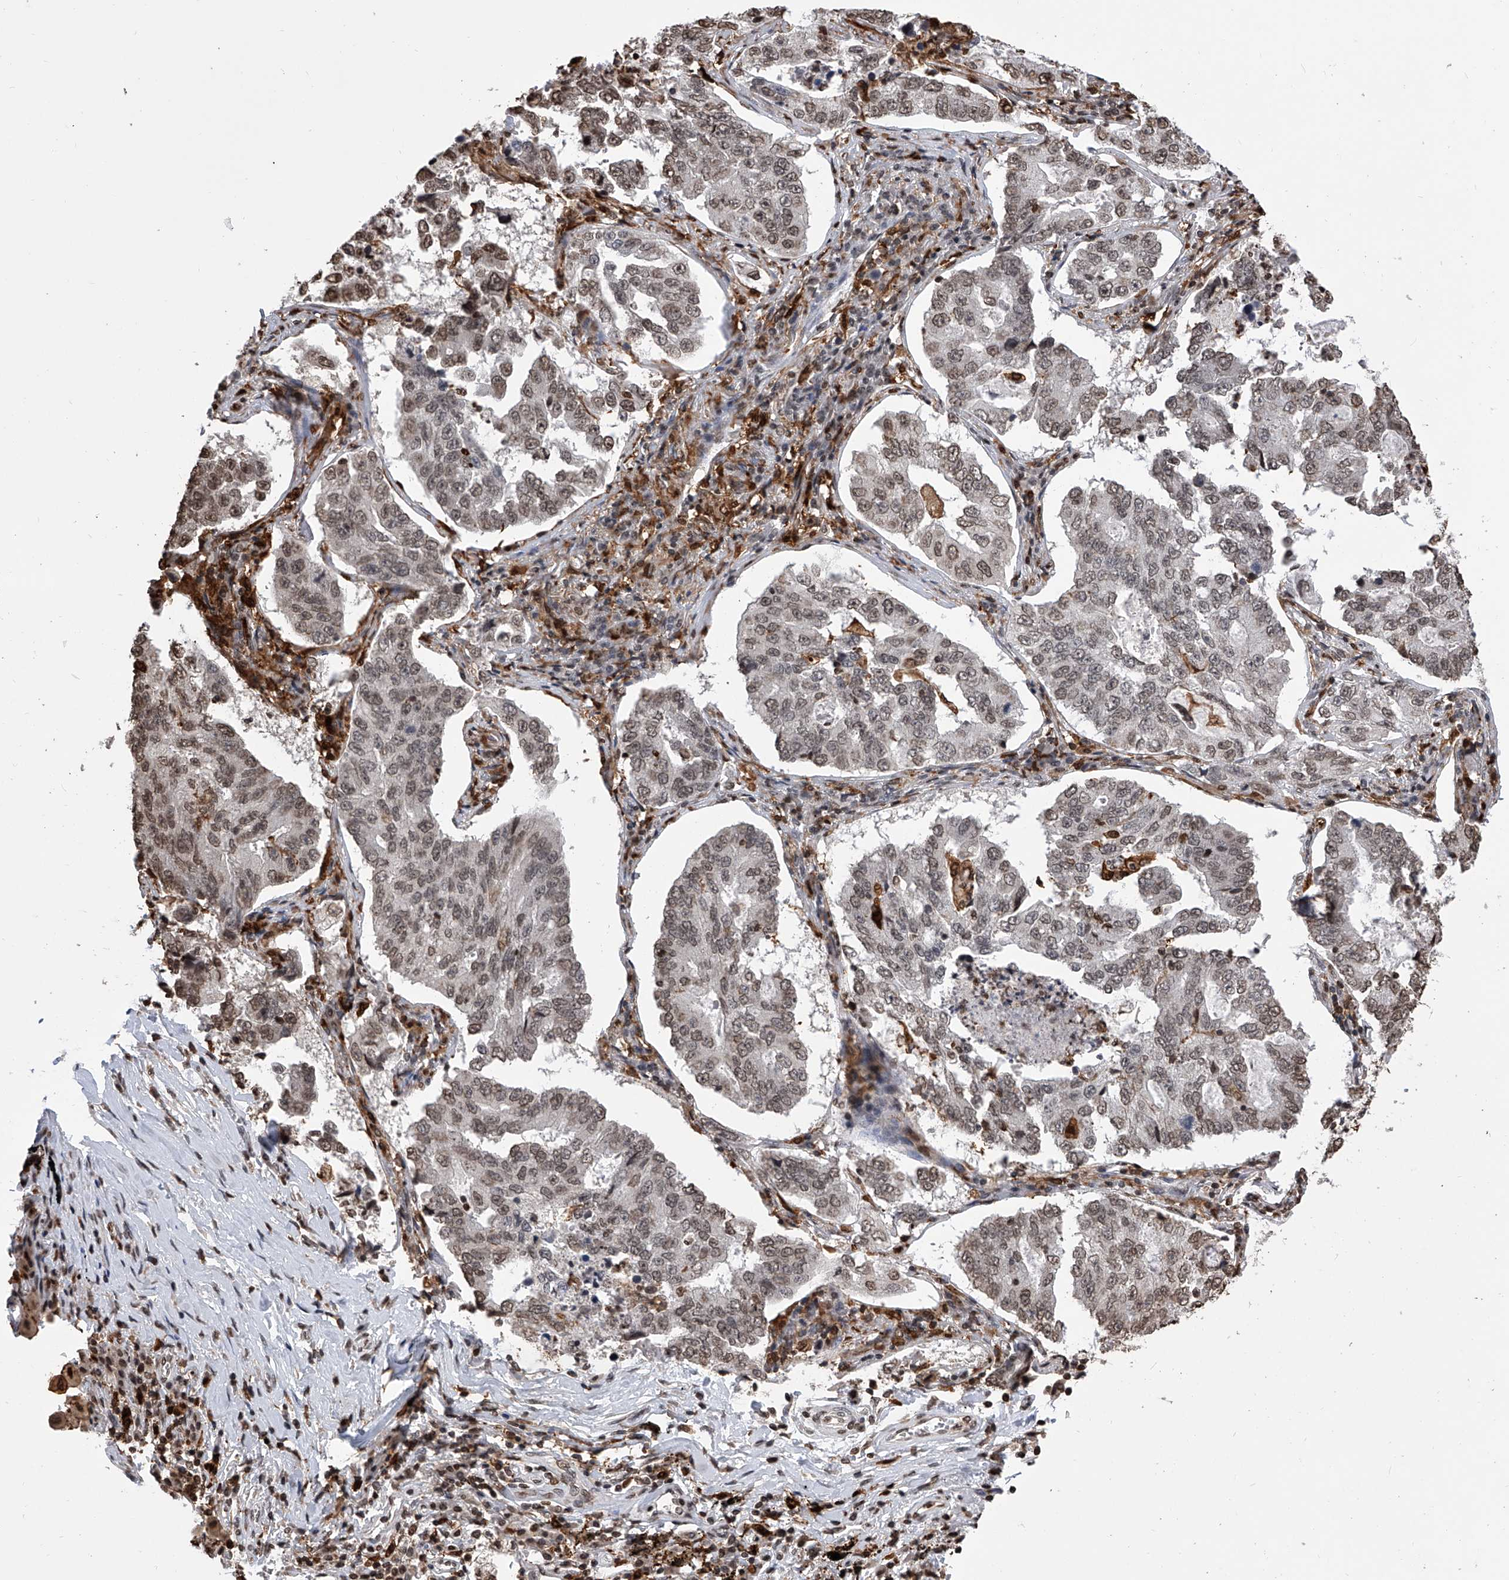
{"staining": {"intensity": "weak", "quantity": ">75%", "location": "nuclear"}, "tissue": "lung cancer", "cell_type": "Tumor cells", "image_type": "cancer", "snomed": [{"axis": "morphology", "description": "Adenocarcinoma, NOS"}, {"axis": "topography", "description": "Lung"}], "caption": "Protein expression by immunohistochemistry (IHC) displays weak nuclear positivity in about >75% of tumor cells in lung cancer (adenocarcinoma).", "gene": "CFAP410", "patient": {"sex": "female", "age": 51}}